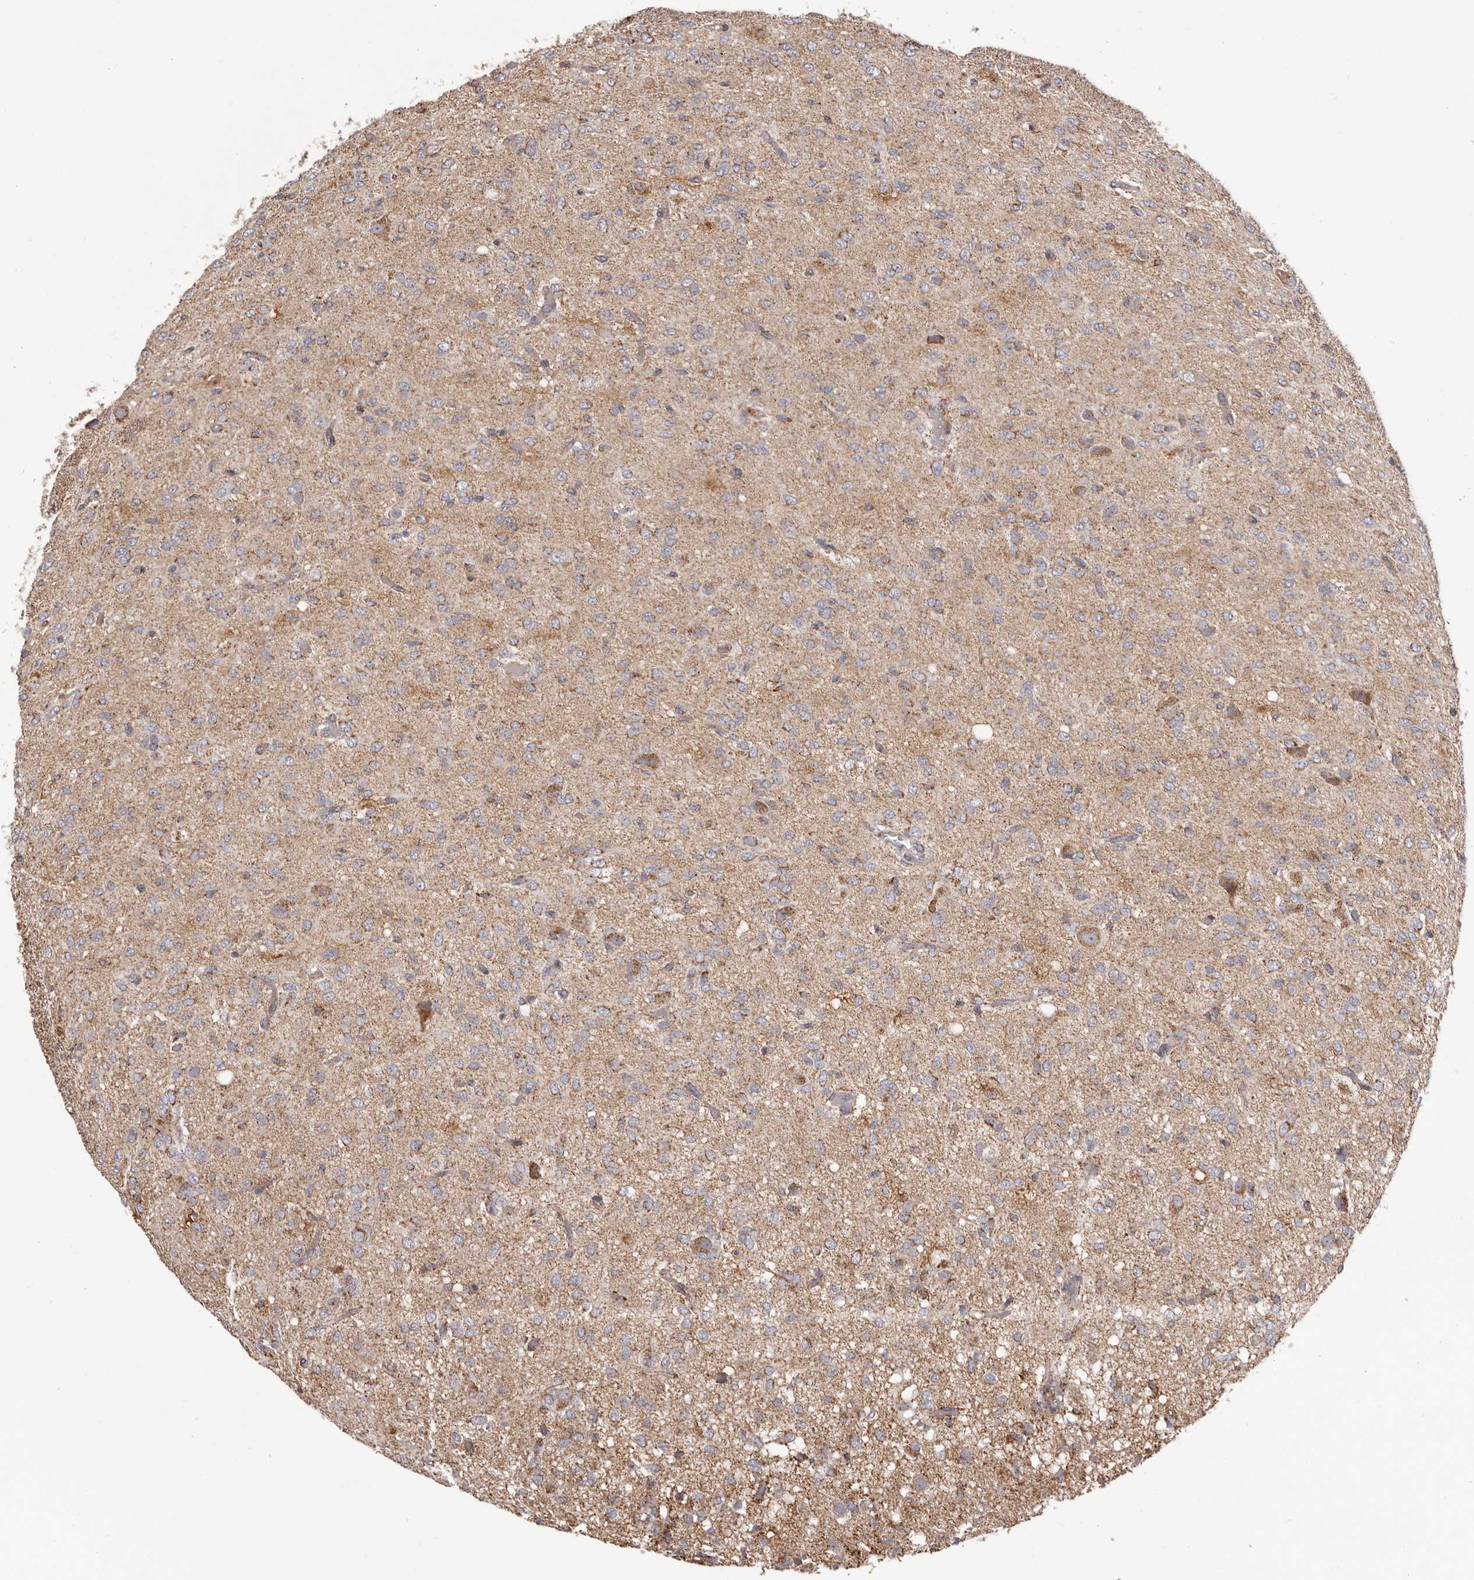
{"staining": {"intensity": "weak", "quantity": "25%-75%", "location": "cytoplasmic/membranous"}, "tissue": "glioma", "cell_type": "Tumor cells", "image_type": "cancer", "snomed": [{"axis": "morphology", "description": "Glioma, malignant, High grade"}, {"axis": "topography", "description": "Brain"}], "caption": "Immunohistochemical staining of glioma demonstrates low levels of weak cytoplasmic/membranous protein positivity in approximately 25%-75% of tumor cells.", "gene": "CHRM2", "patient": {"sex": "female", "age": 59}}